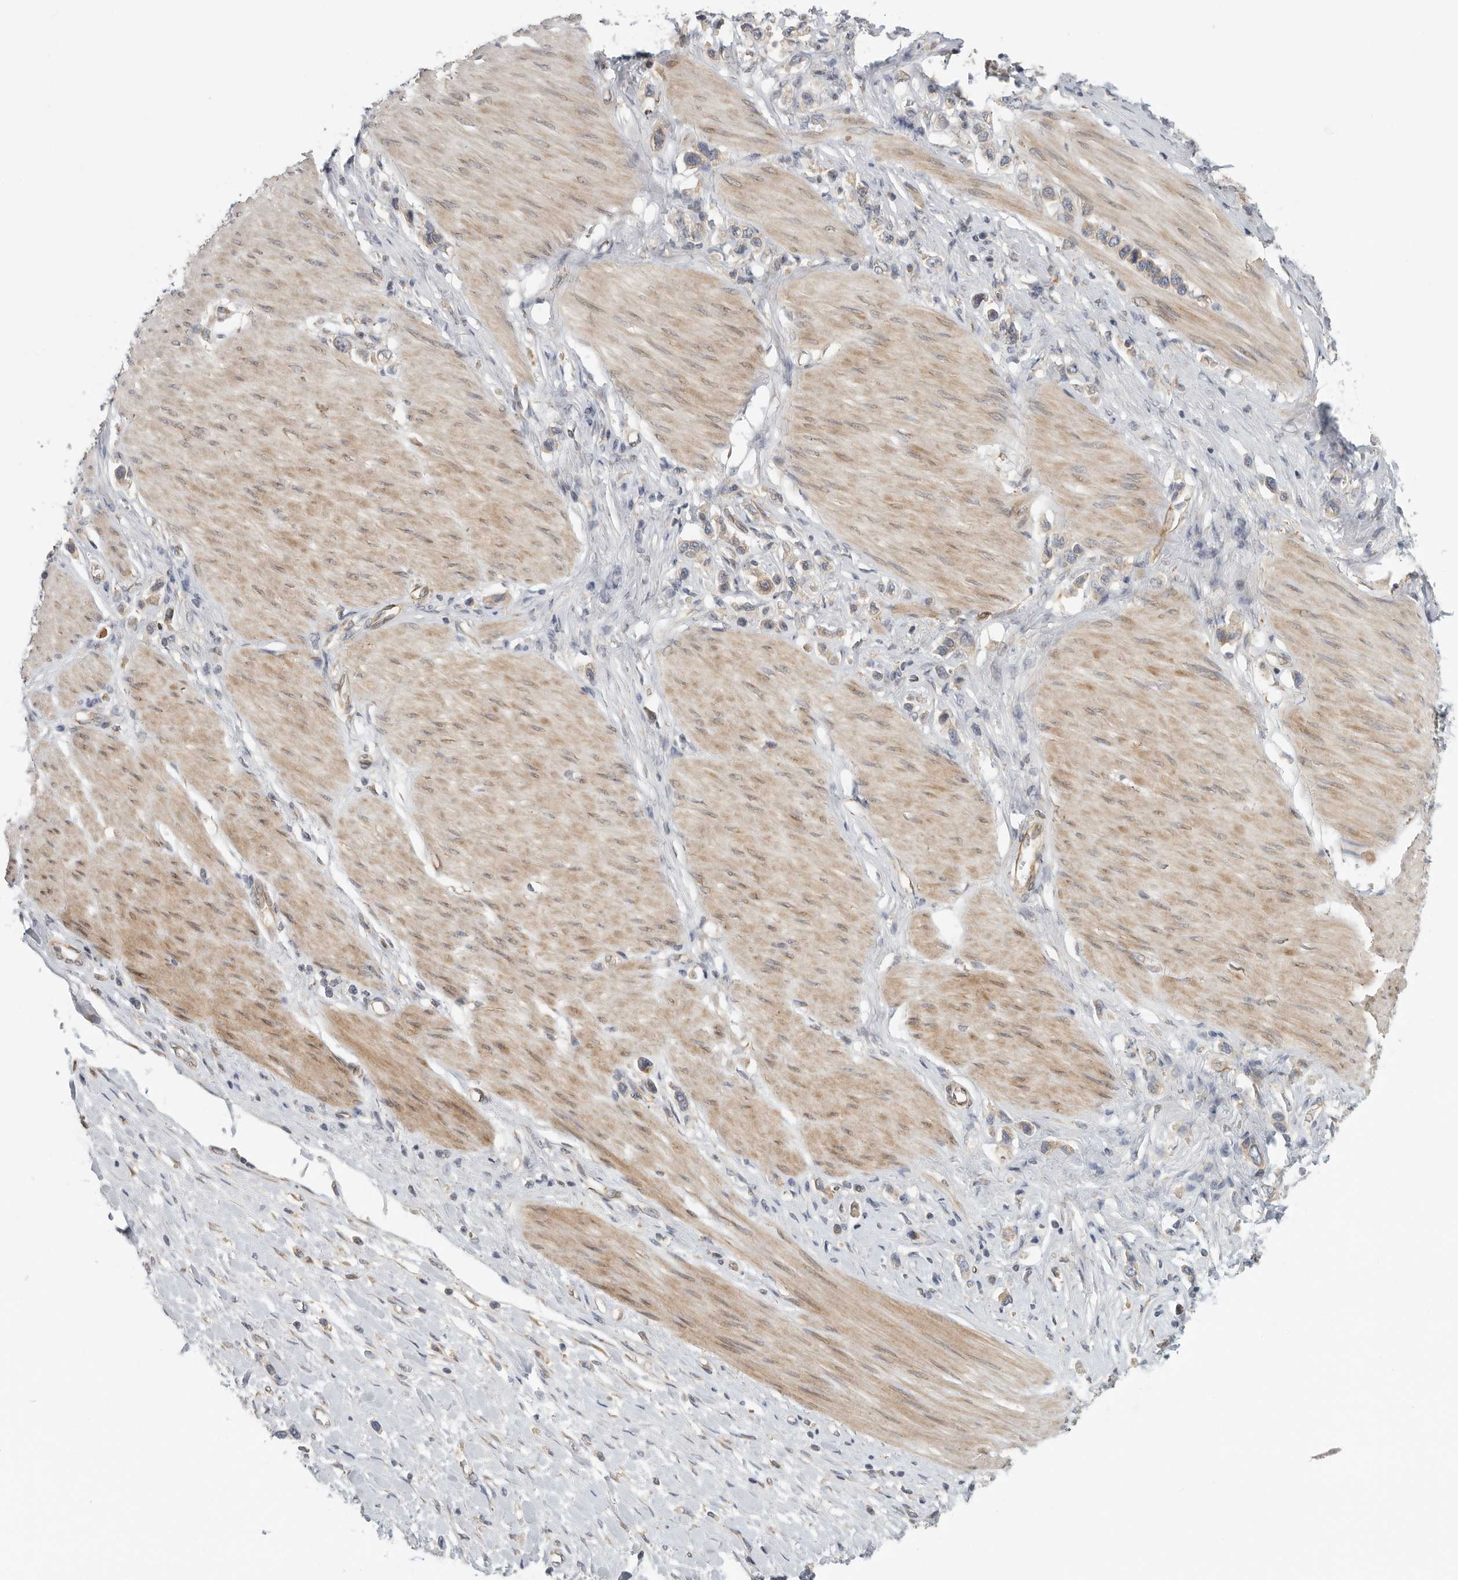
{"staining": {"intensity": "weak", "quantity": "25%-75%", "location": "cytoplasmic/membranous"}, "tissue": "stomach cancer", "cell_type": "Tumor cells", "image_type": "cancer", "snomed": [{"axis": "morphology", "description": "Adenocarcinoma, NOS"}, {"axis": "topography", "description": "Stomach"}], "caption": "A low amount of weak cytoplasmic/membranous positivity is present in approximately 25%-75% of tumor cells in adenocarcinoma (stomach) tissue. (DAB IHC, brown staining for protein, blue staining for nuclei).", "gene": "BCAP29", "patient": {"sex": "female", "age": 65}}